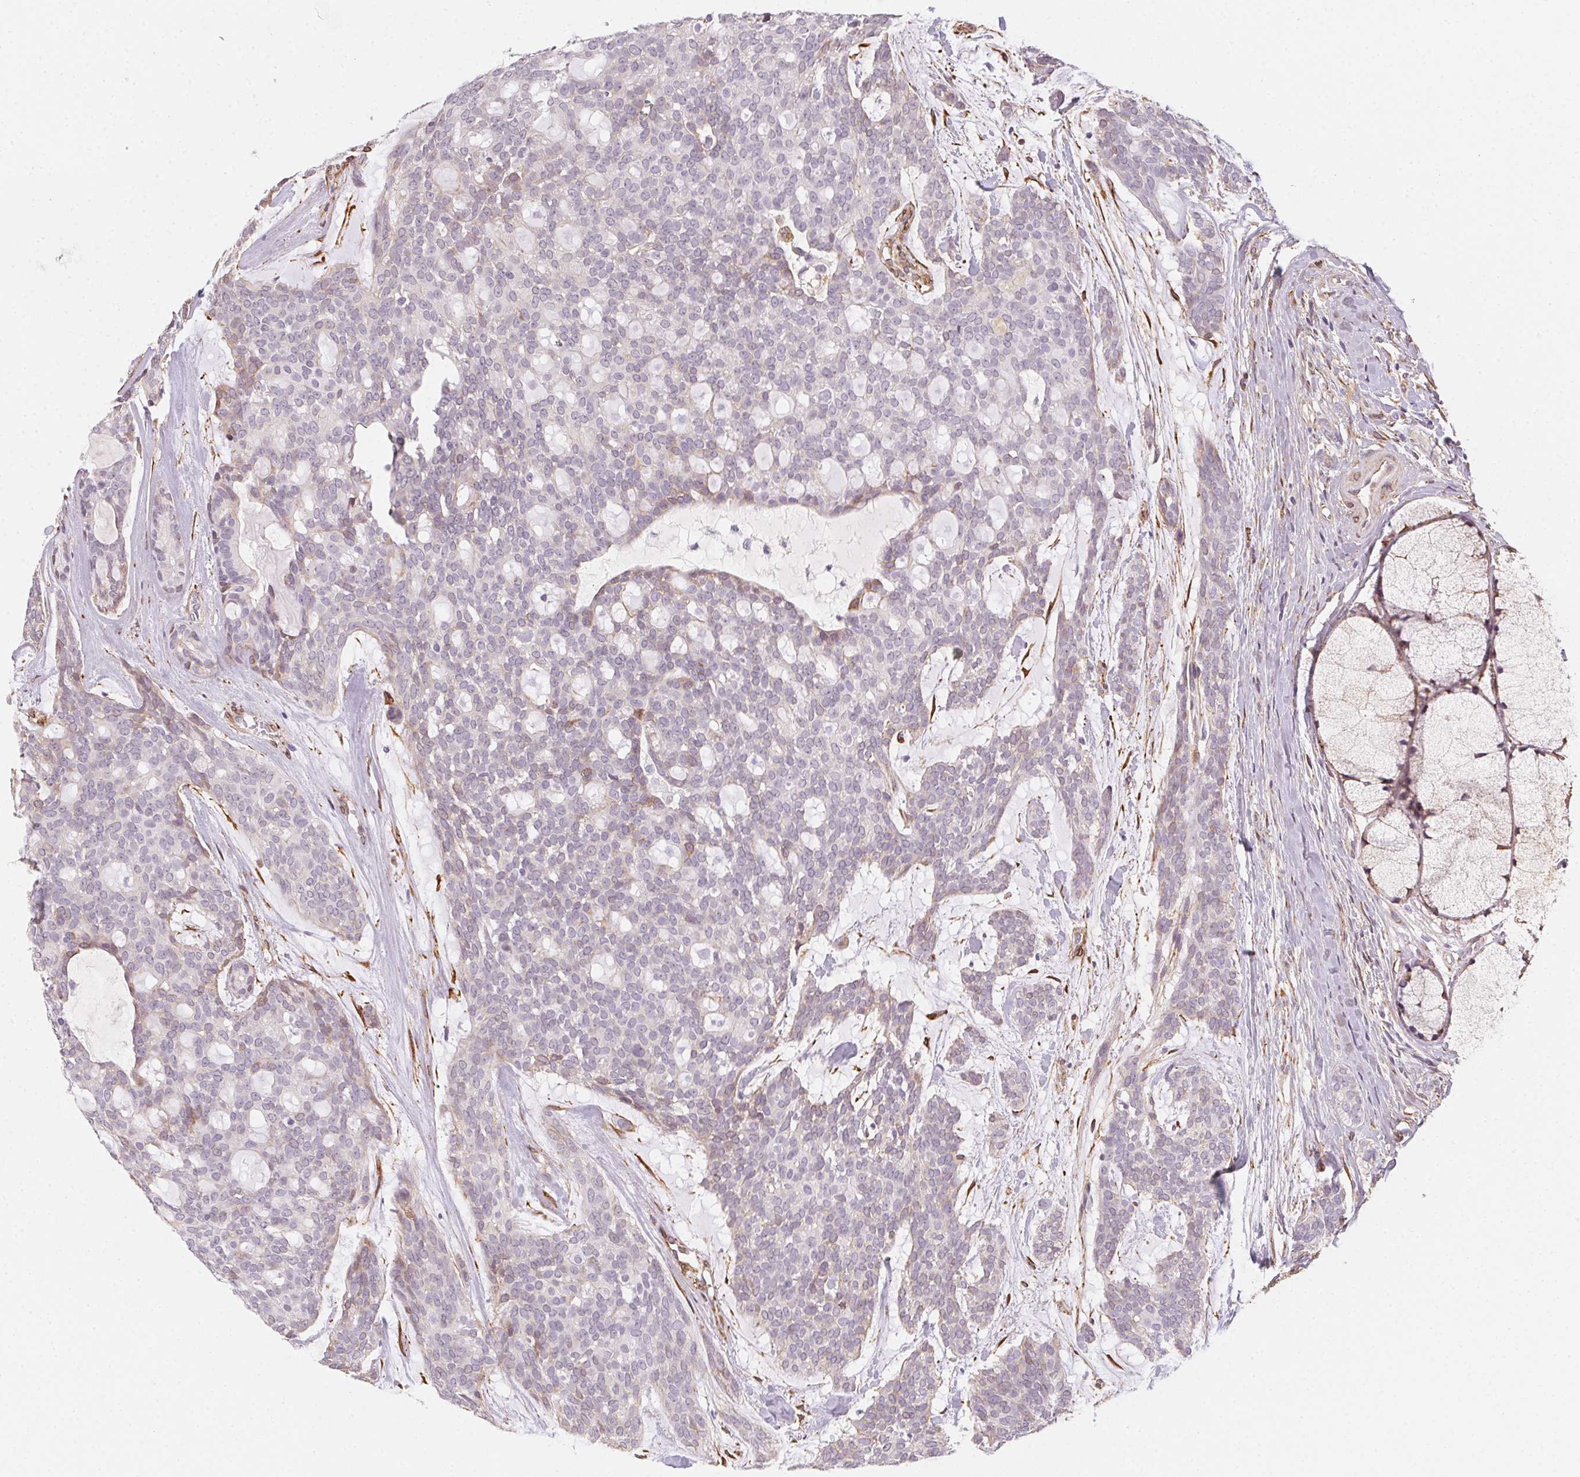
{"staining": {"intensity": "weak", "quantity": "<25%", "location": "nuclear"}, "tissue": "head and neck cancer", "cell_type": "Tumor cells", "image_type": "cancer", "snomed": [{"axis": "morphology", "description": "Adenocarcinoma, NOS"}, {"axis": "topography", "description": "Head-Neck"}], "caption": "IHC histopathology image of neoplastic tissue: head and neck cancer (adenocarcinoma) stained with DAB displays no significant protein positivity in tumor cells. (DAB IHC, high magnification).", "gene": "RSBN1", "patient": {"sex": "male", "age": 66}}